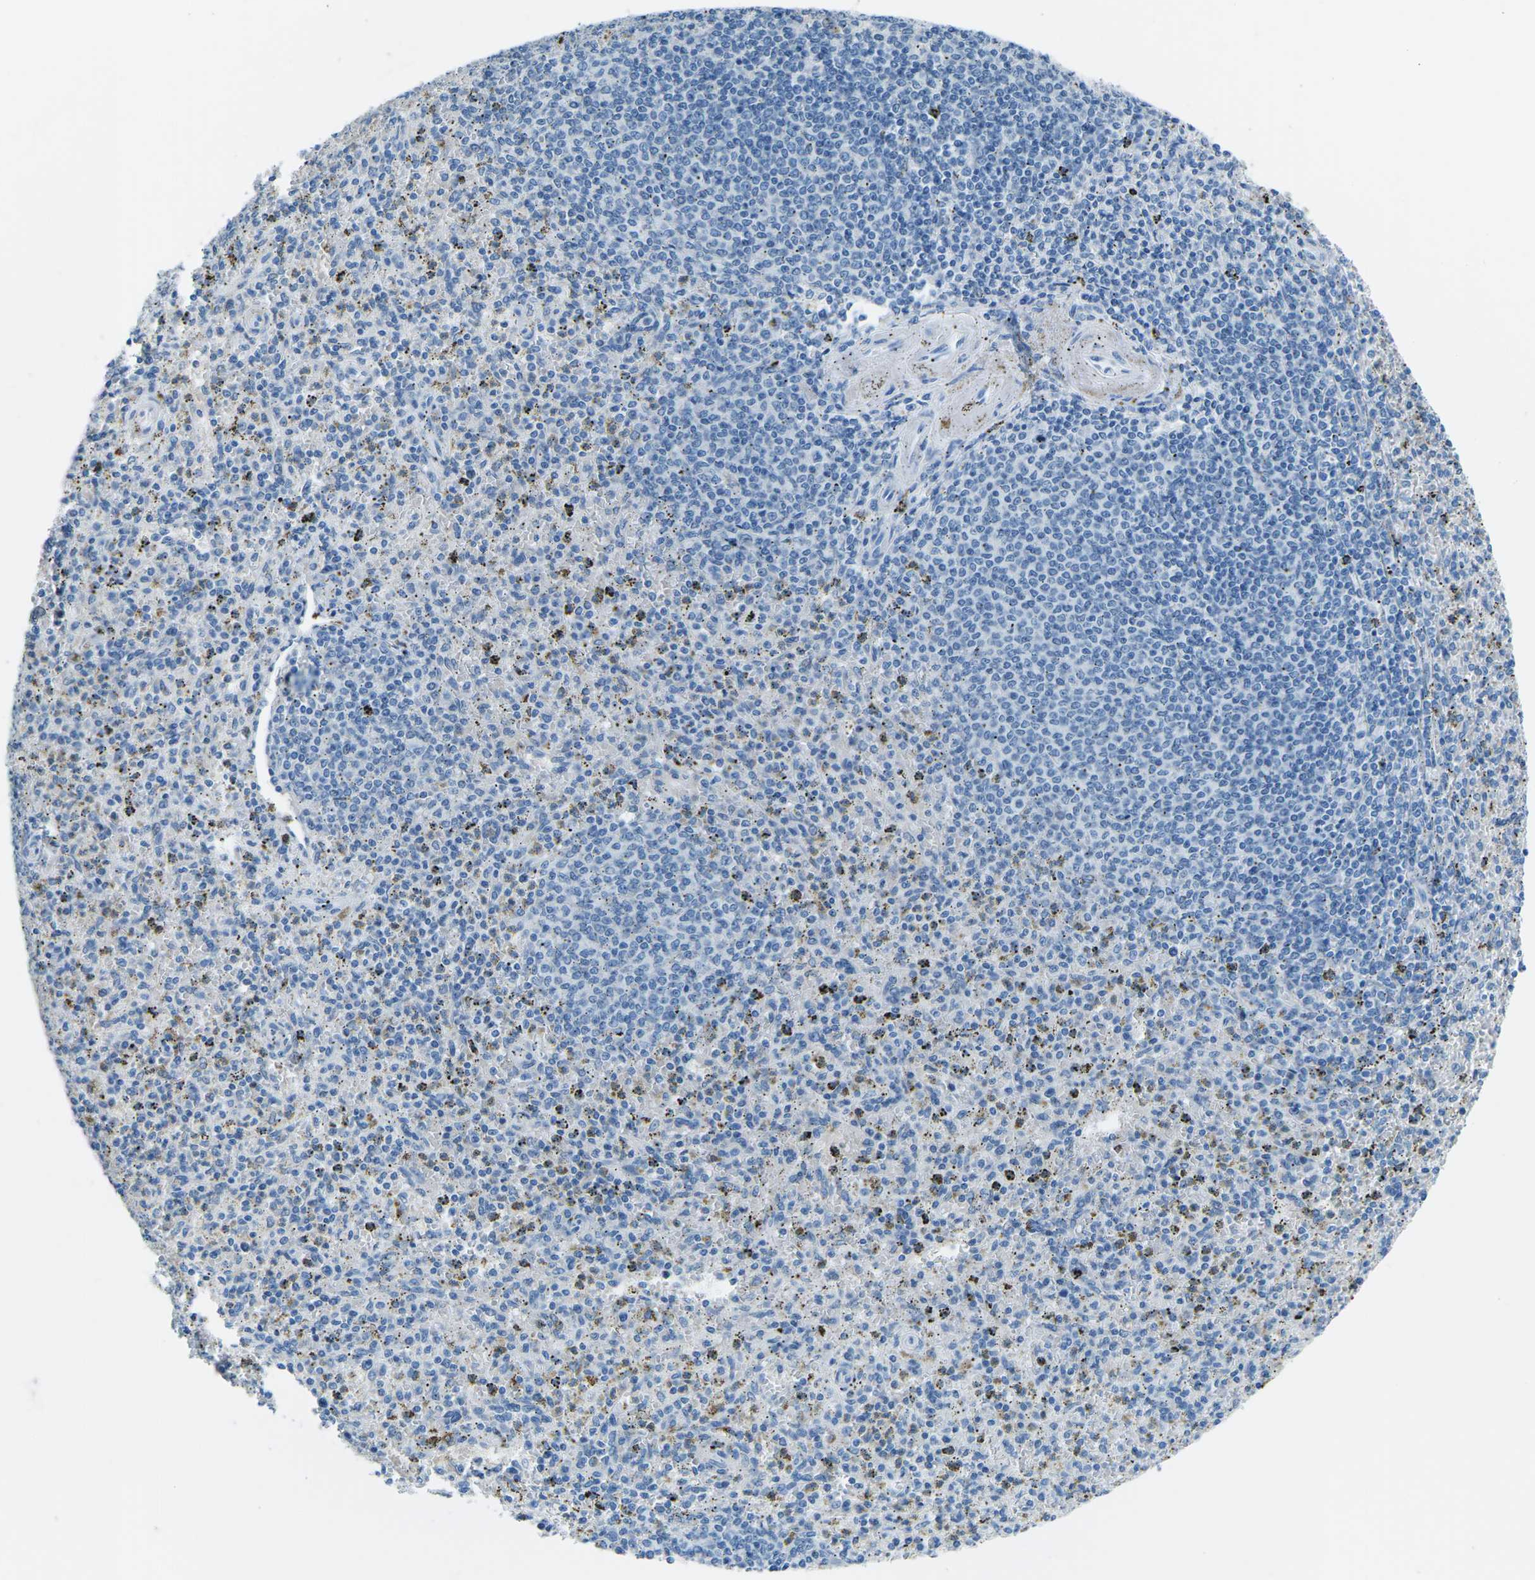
{"staining": {"intensity": "moderate", "quantity": "<25%", "location": "cytoplasmic/membranous"}, "tissue": "spleen", "cell_type": "Cells in red pulp", "image_type": "normal", "snomed": [{"axis": "morphology", "description": "Normal tissue, NOS"}, {"axis": "topography", "description": "Spleen"}], "caption": "Immunohistochemical staining of benign human spleen displays <25% levels of moderate cytoplasmic/membranous protein positivity in about <25% of cells in red pulp.", "gene": "MYH8", "patient": {"sex": "male", "age": 72}}